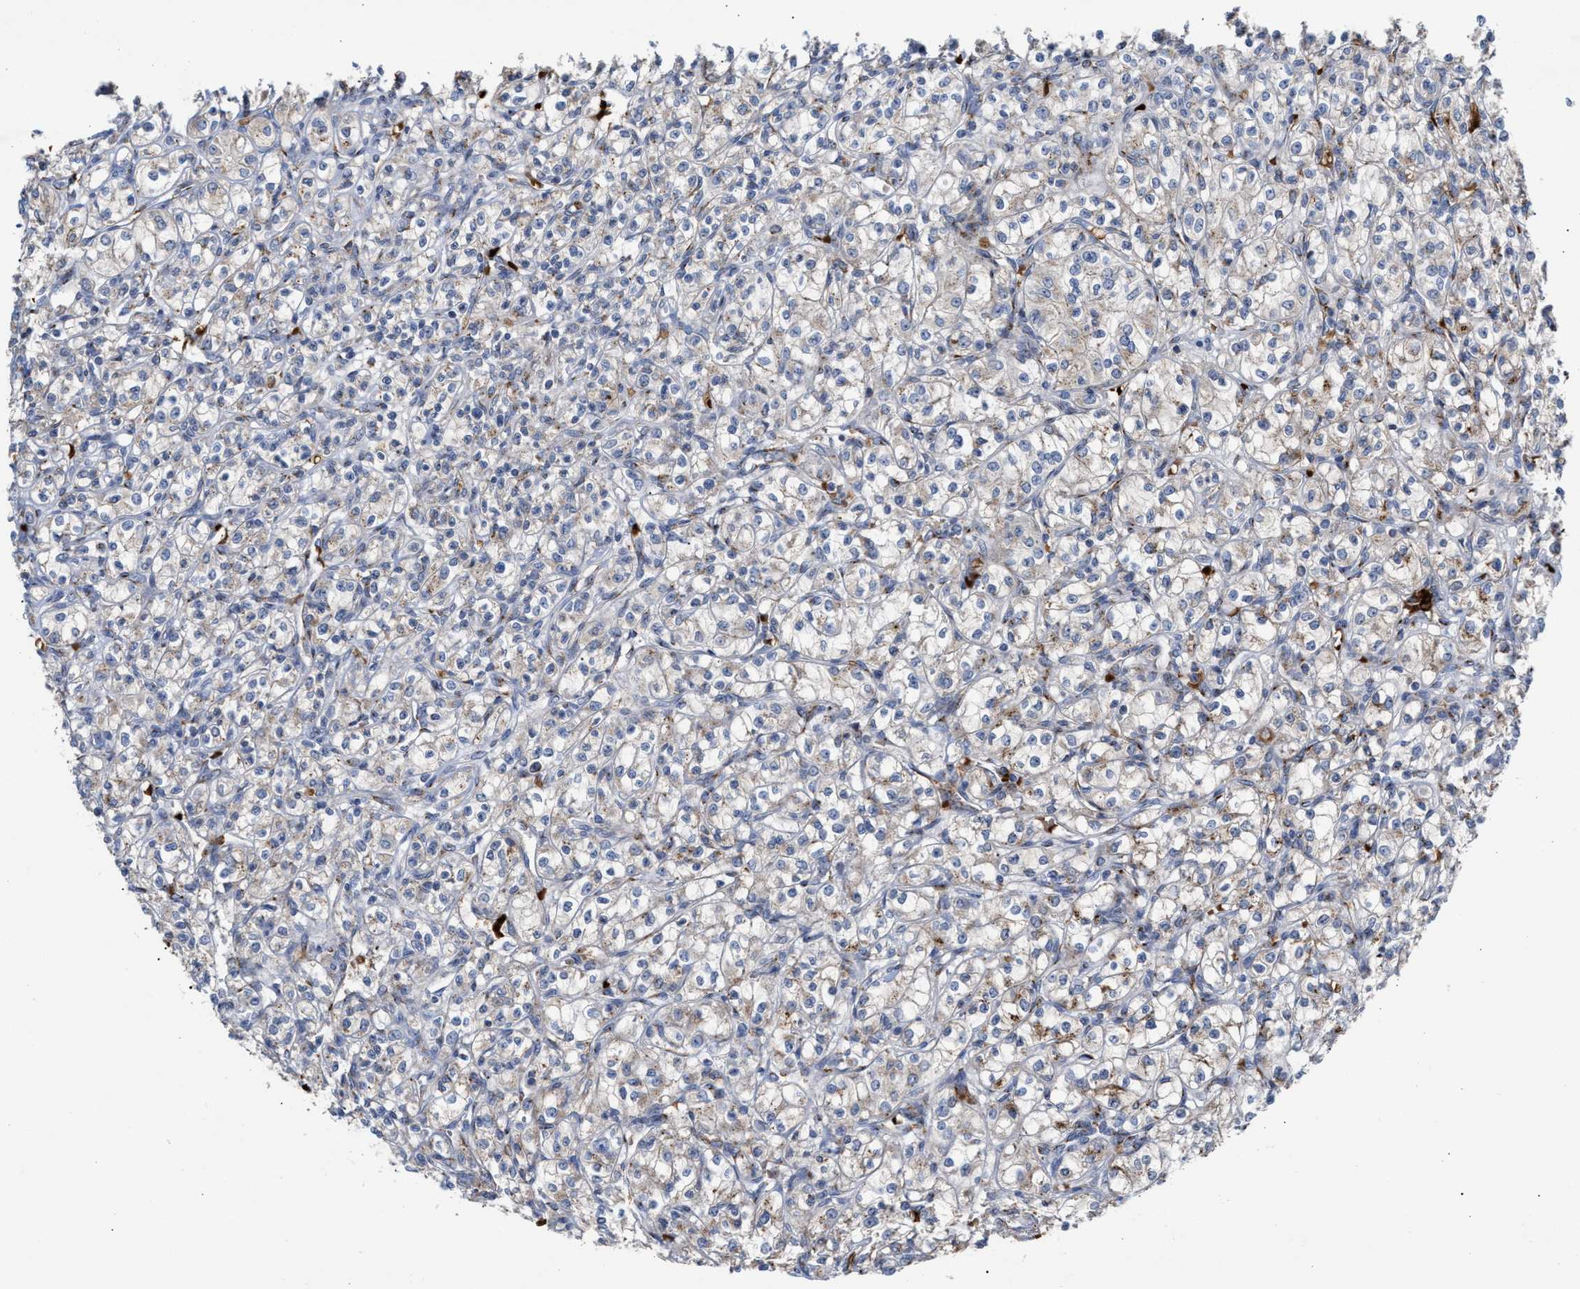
{"staining": {"intensity": "moderate", "quantity": "<25%", "location": "cytoplasmic/membranous"}, "tissue": "renal cancer", "cell_type": "Tumor cells", "image_type": "cancer", "snomed": [{"axis": "morphology", "description": "Adenocarcinoma, NOS"}, {"axis": "topography", "description": "Kidney"}], "caption": "Human renal cancer stained with a brown dye reveals moderate cytoplasmic/membranous positive expression in approximately <25% of tumor cells.", "gene": "CCL2", "patient": {"sex": "male", "age": 77}}